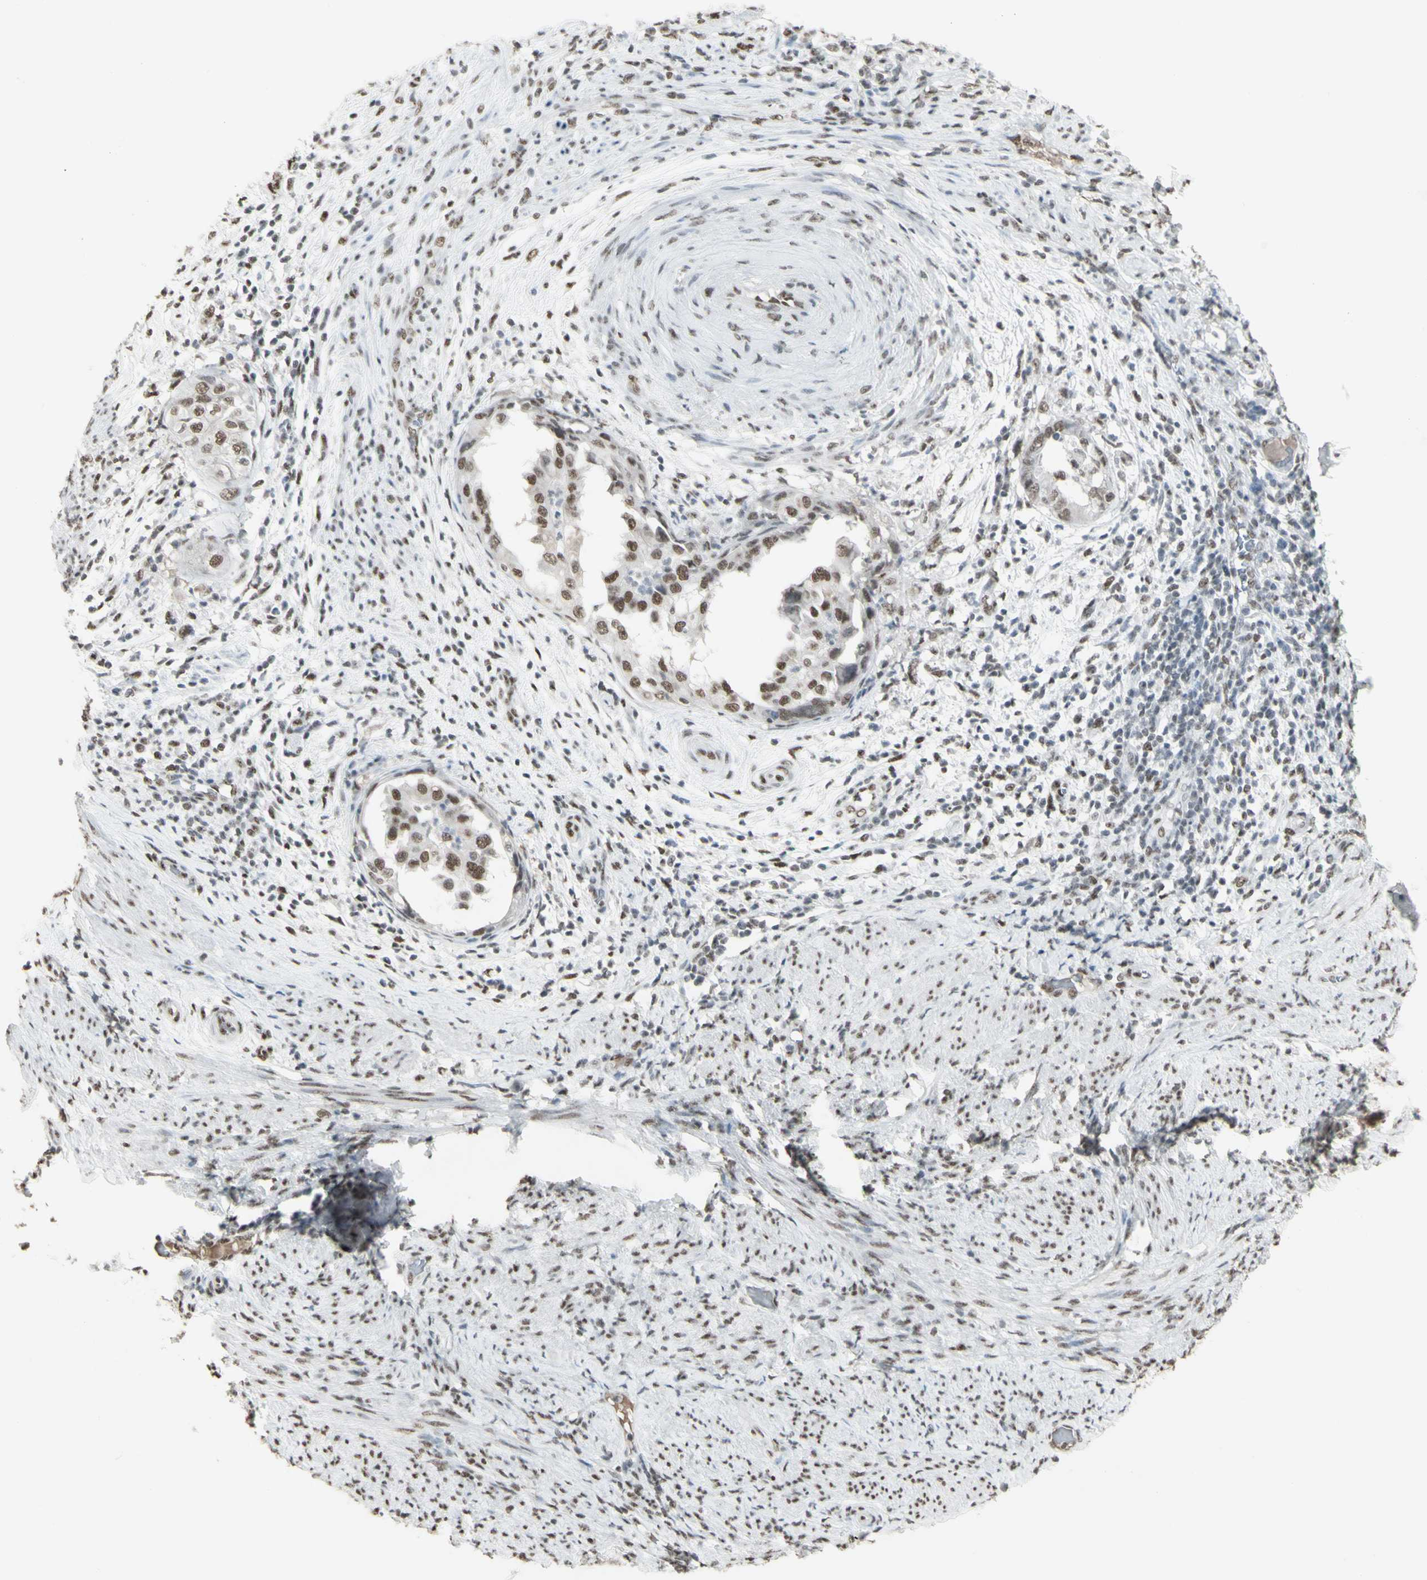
{"staining": {"intensity": "moderate", "quantity": ">75%", "location": "nuclear"}, "tissue": "endometrial cancer", "cell_type": "Tumor cells", "image_type": "cancer", "snomed": [{"axis": "morphology", "description": "Adenocarcinoma, NOS"}, {"axis": "topography", "description": "Endometrium"}], "caption": "A brown stain labels moderate nuclear staining of a protein in endometrial cancer tumor cells. (brown staining indicates protein expression, while blue staining denotes nuclei).", "gene": "TRIM28", "patient": {"sex": "female", "age": 85}}